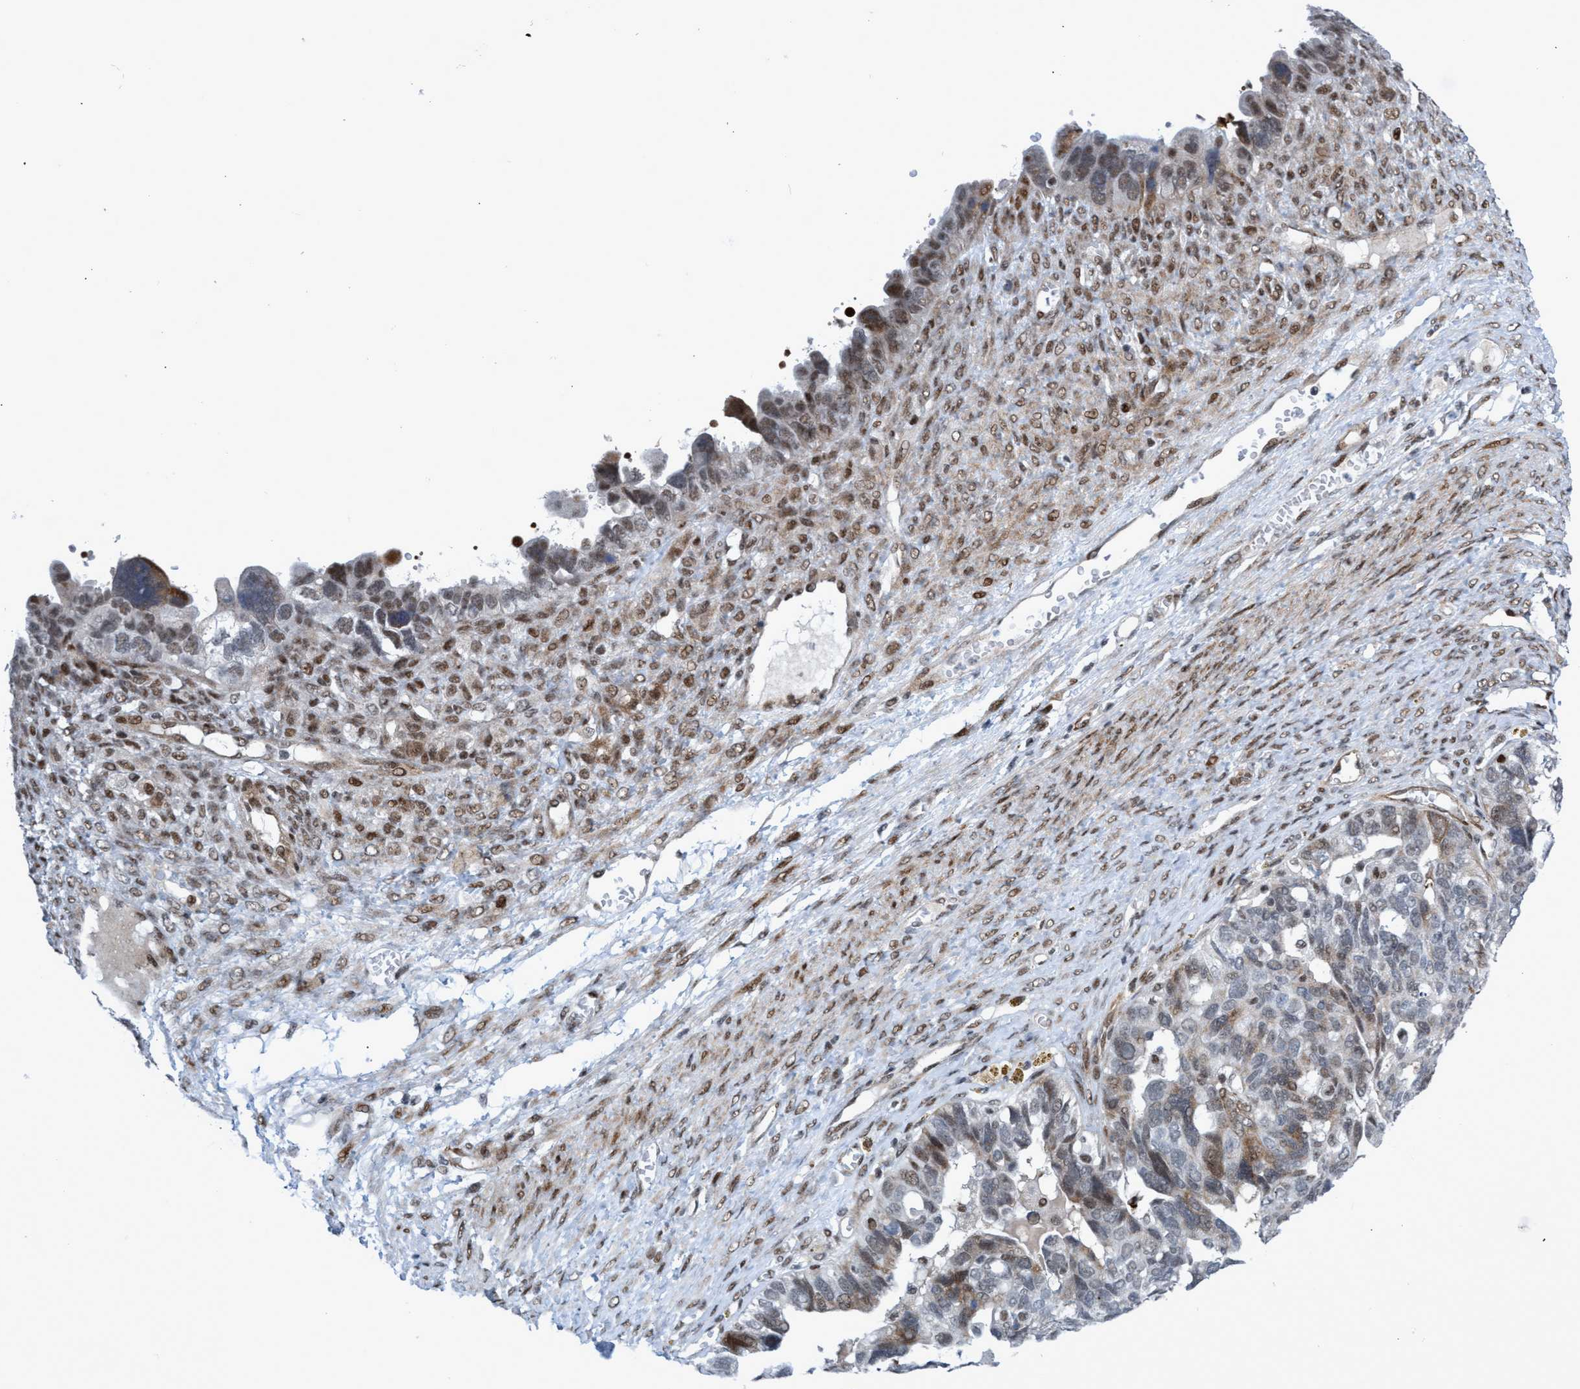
{"staining": {"intensity": "weak", "quantity": "<25%", "location": "cytoplasmic/membranous,nuclear"}, "tissue": "ovarian cancer", "cell_type": "Tumor cells", "image_type": "cancer", "snomed": [{"axis": "morphology", "description": "Cystadenocarcinoma, serous, NOS"}, {"axis": "topography", "description": "Ovary"}], "caption": "The IHC micrograph has no significant positivity in tumor cells of ovarian cancer tissue. (DAB immunohistochemistry (IHC) with hematoxylin counter stain).", "gene": "CWC27", "patient": {"sex": "female", "age": 79}}